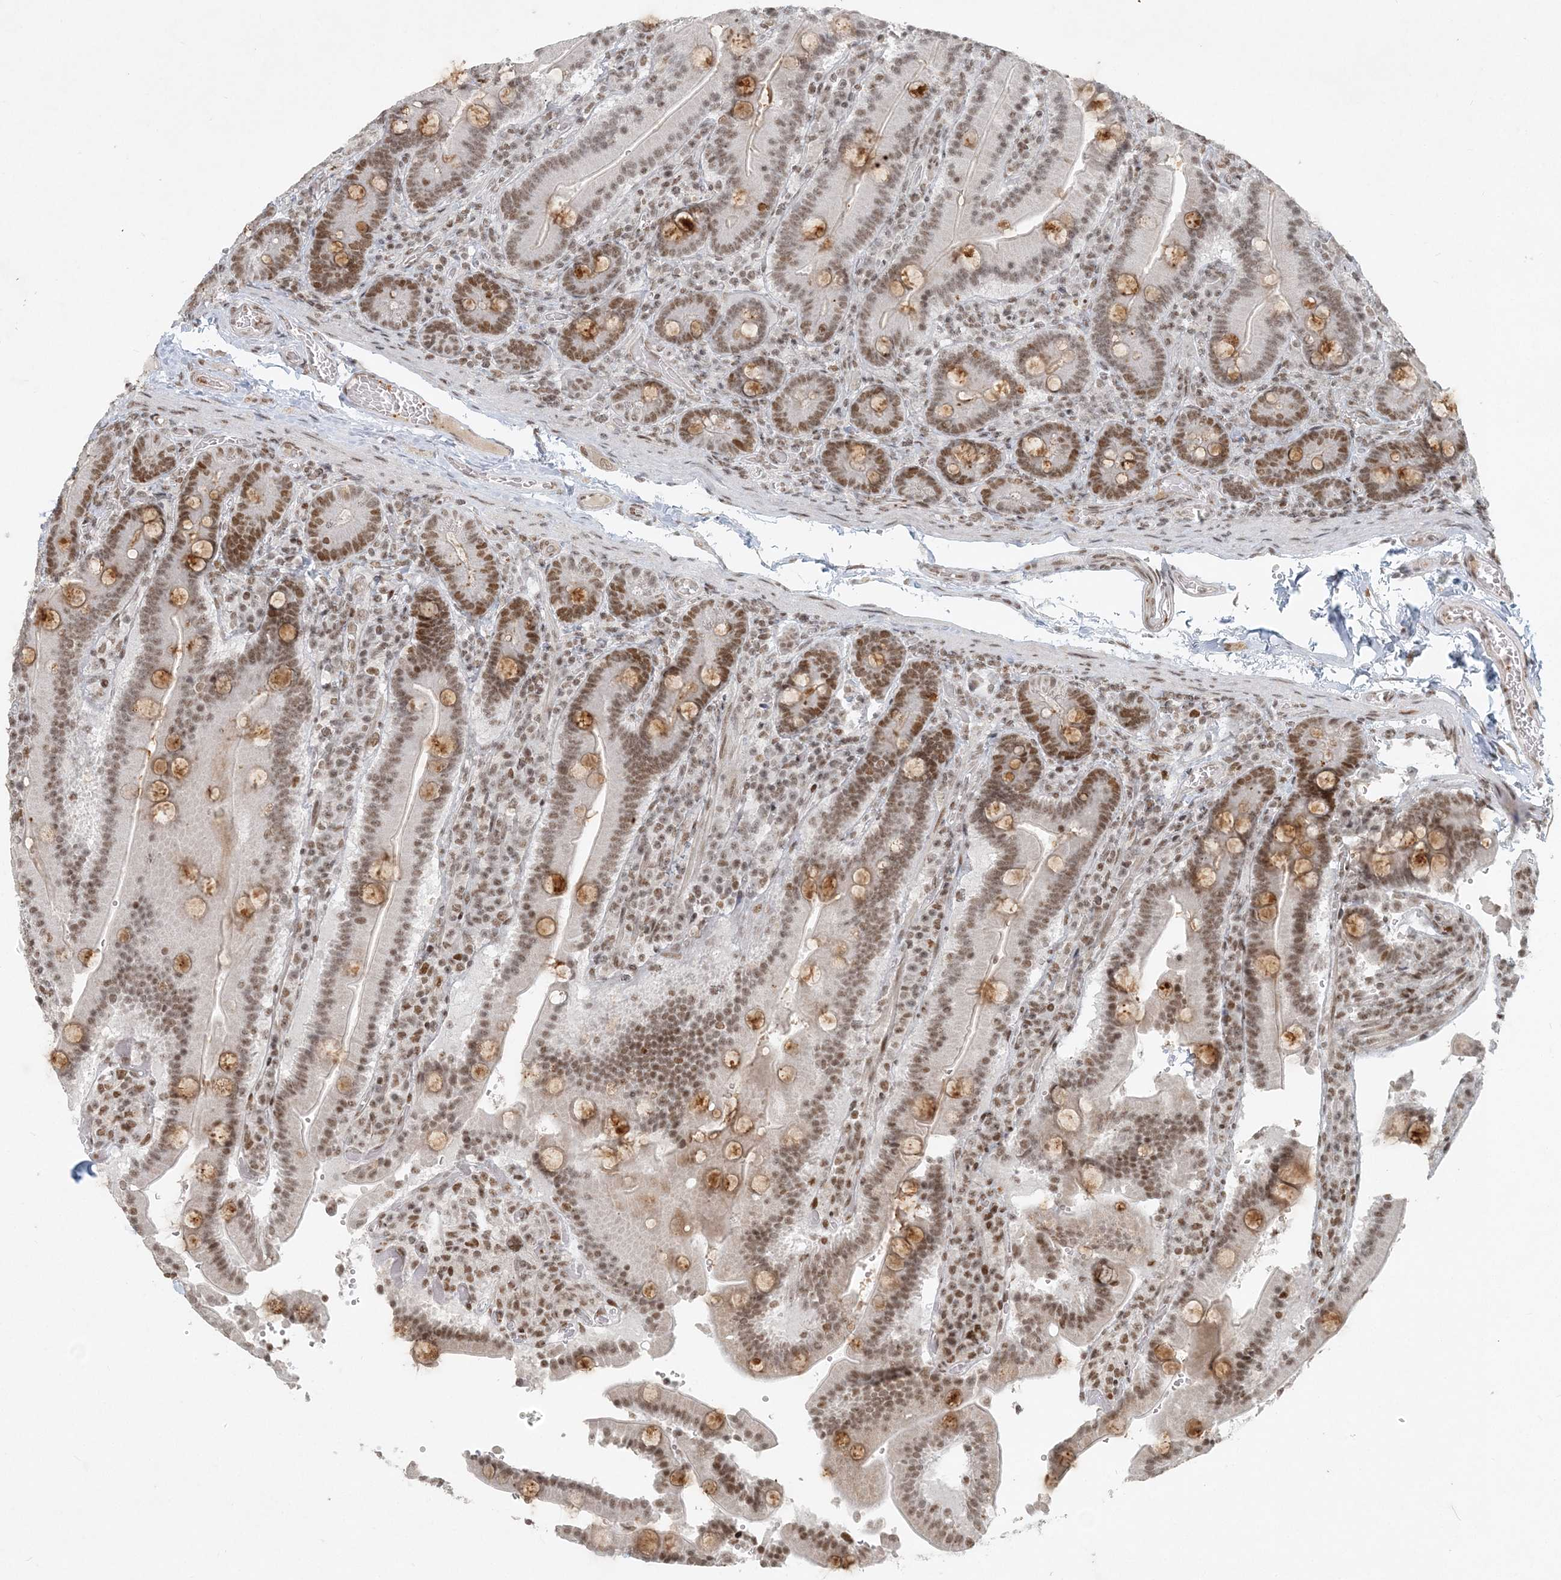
{"staining": {"intensity": "moderate", "quantity": ">75%", "location": "nuclear"}, "tissue": "duodenum", "cell_type": "Glandular cells", "image_type": "normal", "snomed": [{"axis": "morphology", "description": "Normal tissue, NOS"}, {"axis": "topography", "description": "Duodenum"}], "caption": "This photomicrograph reveals normal duodenum stained with IHC to label a protein in brown. The nuclear of glandular cells show moderate positivity for the protein. Nuclei are counter-stained blue.", "gene": "BAZ1B", "patient": {"sex": "female", "age": 62}}